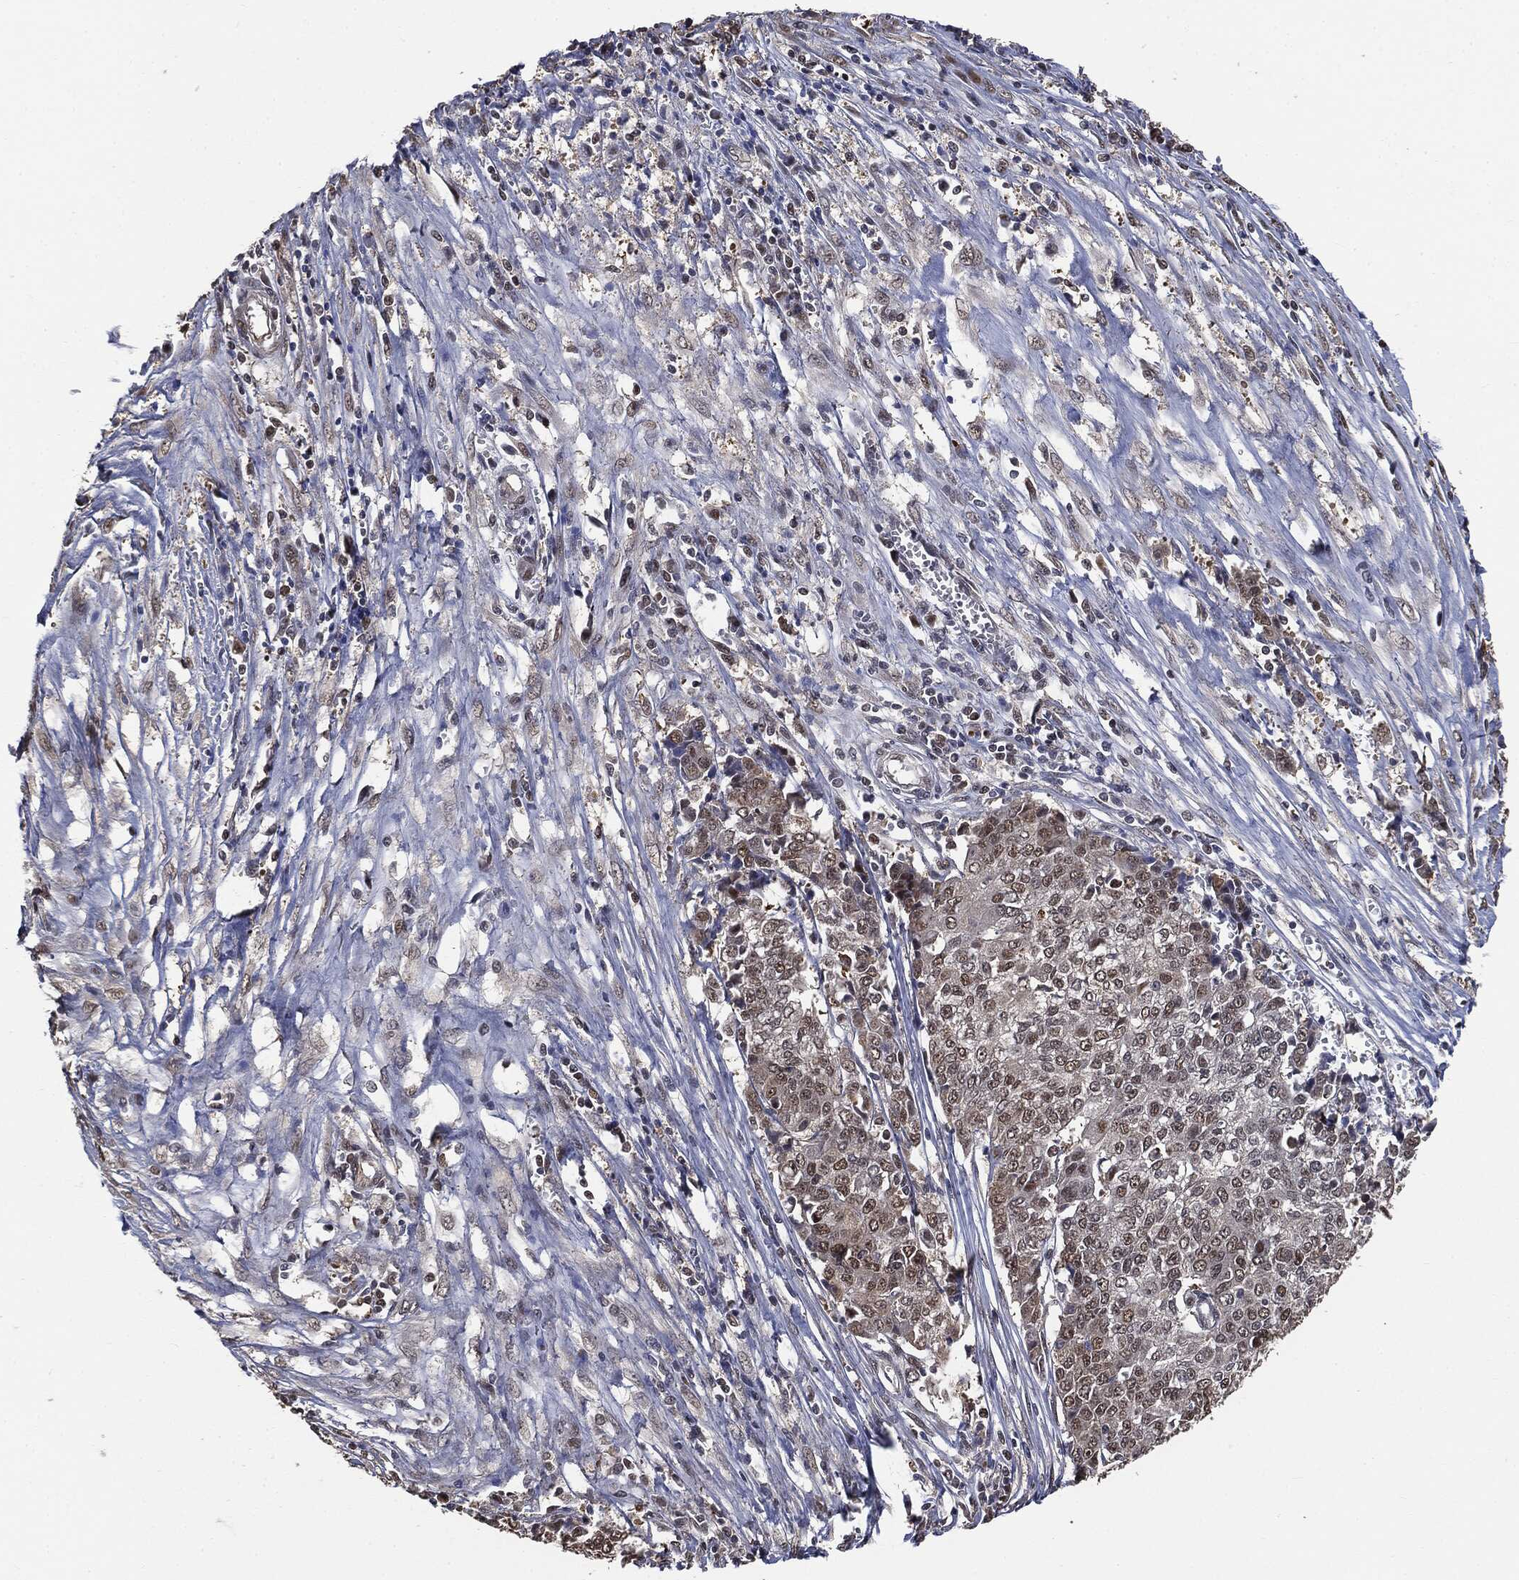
{"staining": {"intensity": "weak", "quantity": "<25%", "location": "nuclear"}, "tissue": "ovarian cancer", "cell_type": "Tumor cells", "image_type": "cancer", "snomed": [{"axis": "morphology", "description": "Carcinoma, endometroid"}, {"axis": "topography", "description": "Ovary"}], "caption": "Ovarian endometroid carcinoma stained for a protein using IHC demonstrates no staining tumor cells.", "gene": "SHLD2", "patient": {"sex": "female", "age": 42}}